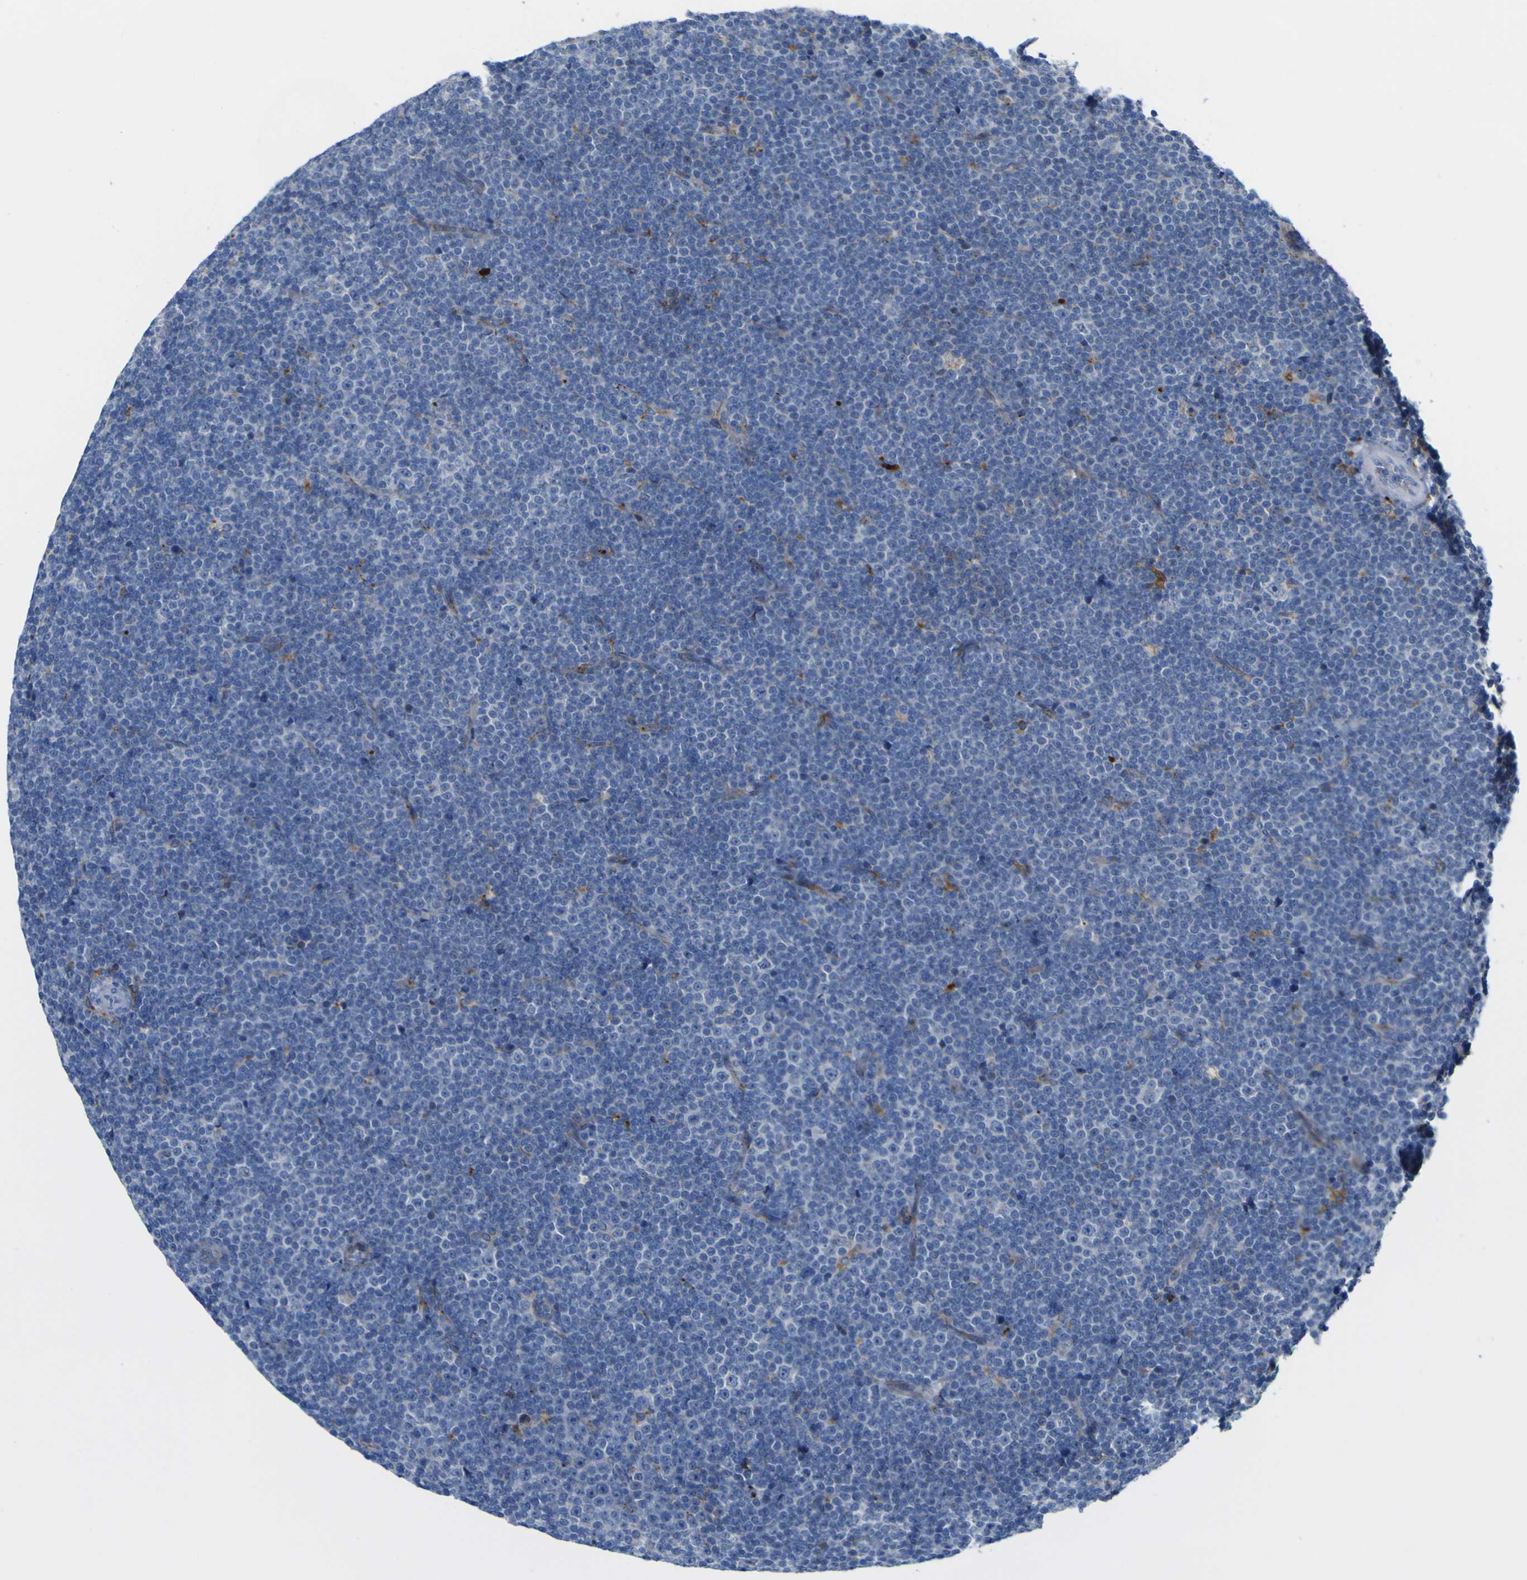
{"staining": {"intensity": "negative", "quantity": "none", "location": "none"}, "tissue": "lymphoma", "cell_type": "Tumor cells", "image_type": "cancer", "snomed": [{"axis": "morphology", "description": "Malignant lymphoma, non-Hodgkin's type, Low grade"}, {"axis": "topography", "description": "Lymph node"}], "caption": "High power microscopy photomicrograph of an immunohistochemistry histopathology image of lymphoma, revealing no significant expression in tumor cells. (DAB immunohistochemistry (IHC) visualized using brightfield microscopy, high magnification).", "gene": "PTPRF", "patient": {"sex": "female", "age": 67}}